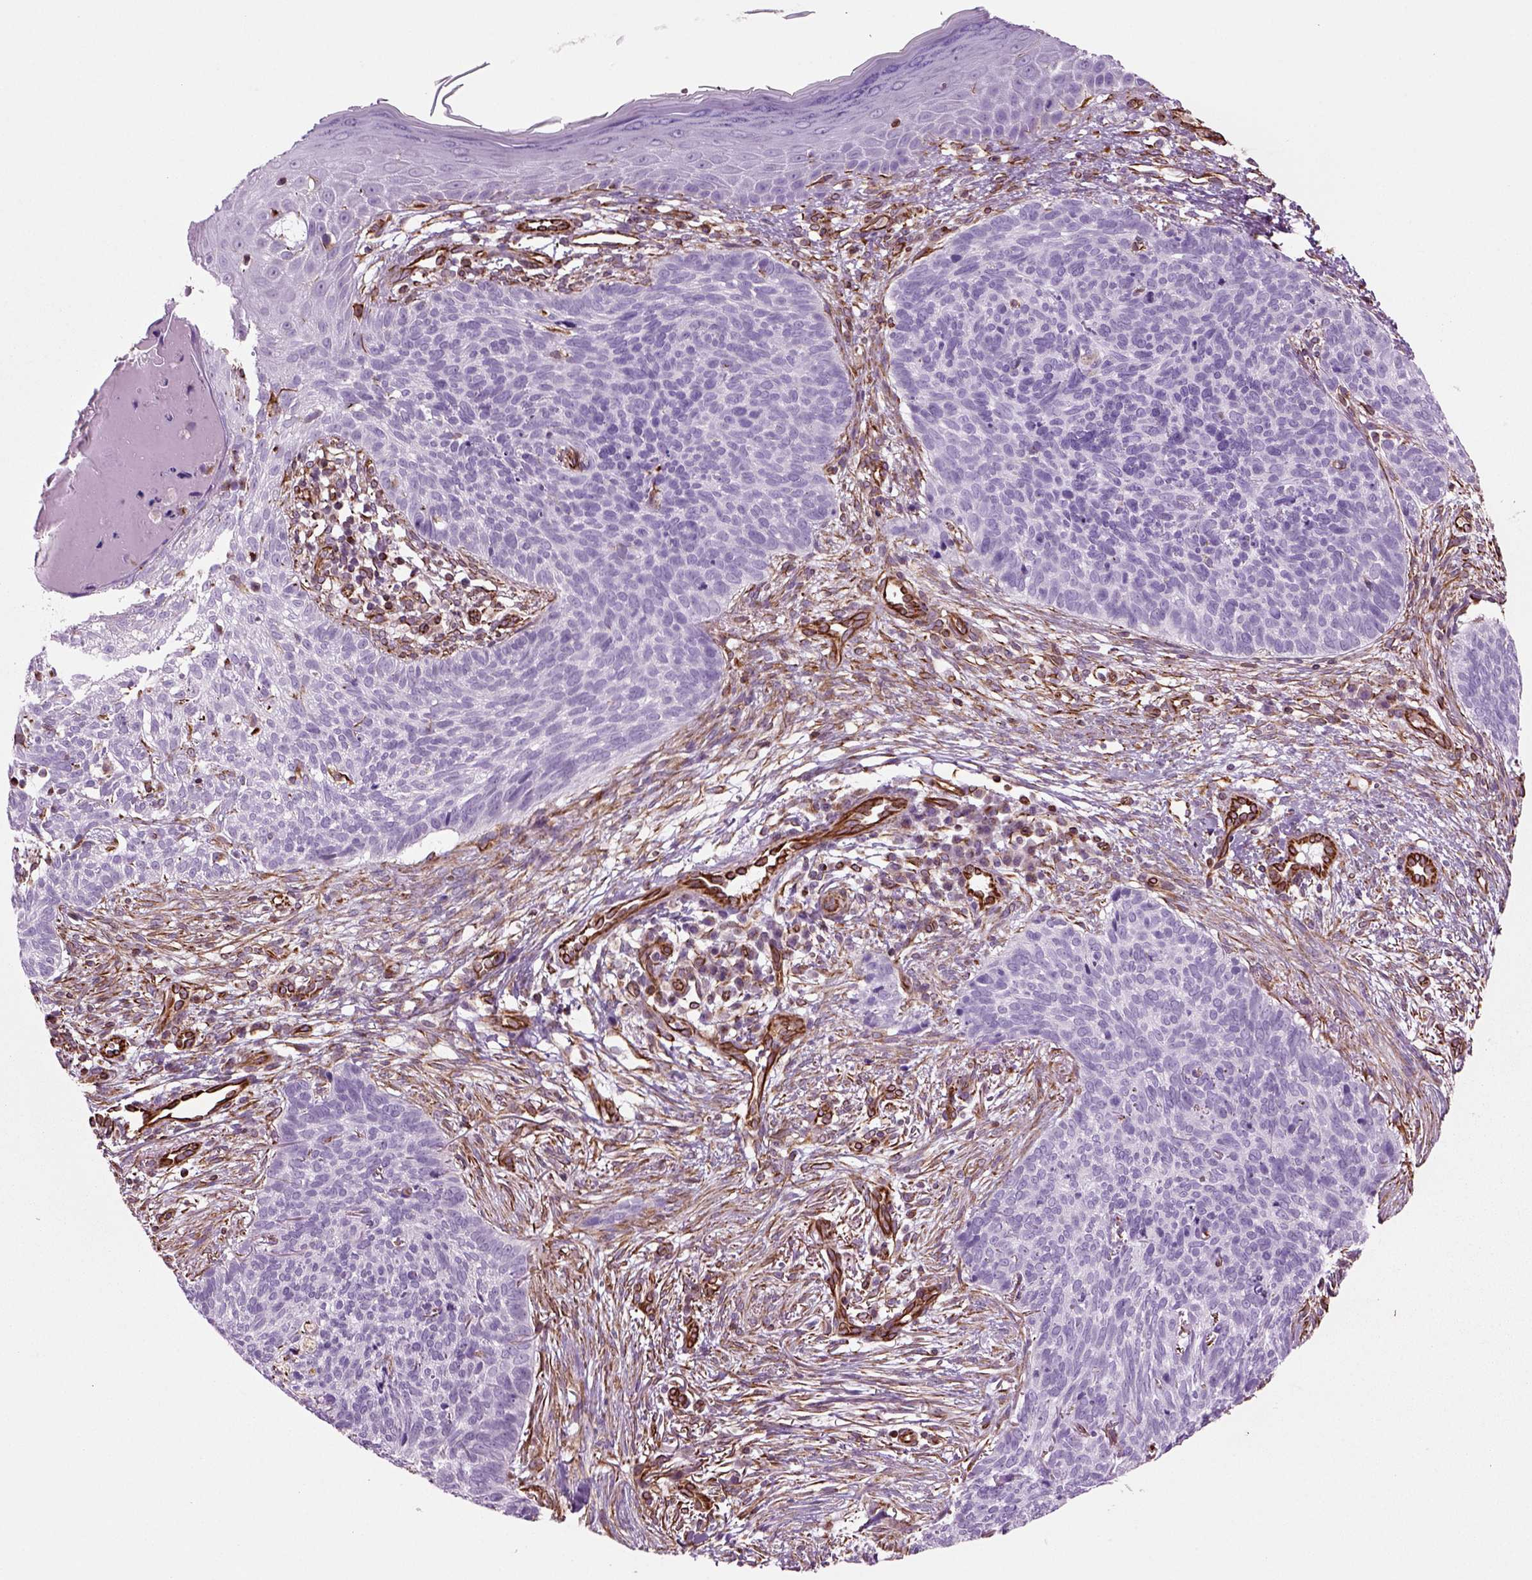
{"staining": {"intensity": "negative", "quantity": "none", "location": "none"}, "tissue": "skin cancer", "cell_type": "Tumor cells", "image_type": "cancer", "snomed": [{"axis": "morphology", "description": "Basal cell carcinoma"}, {"axis": "topography", "description": "Skin"}], "caption": "A micrograph of skin cancer (basal cell carcinoma) stained for a protein displays no brown staining in tumor cells.", "gene": "ACER3", "patient": {"sex": "male", "age": 64}}